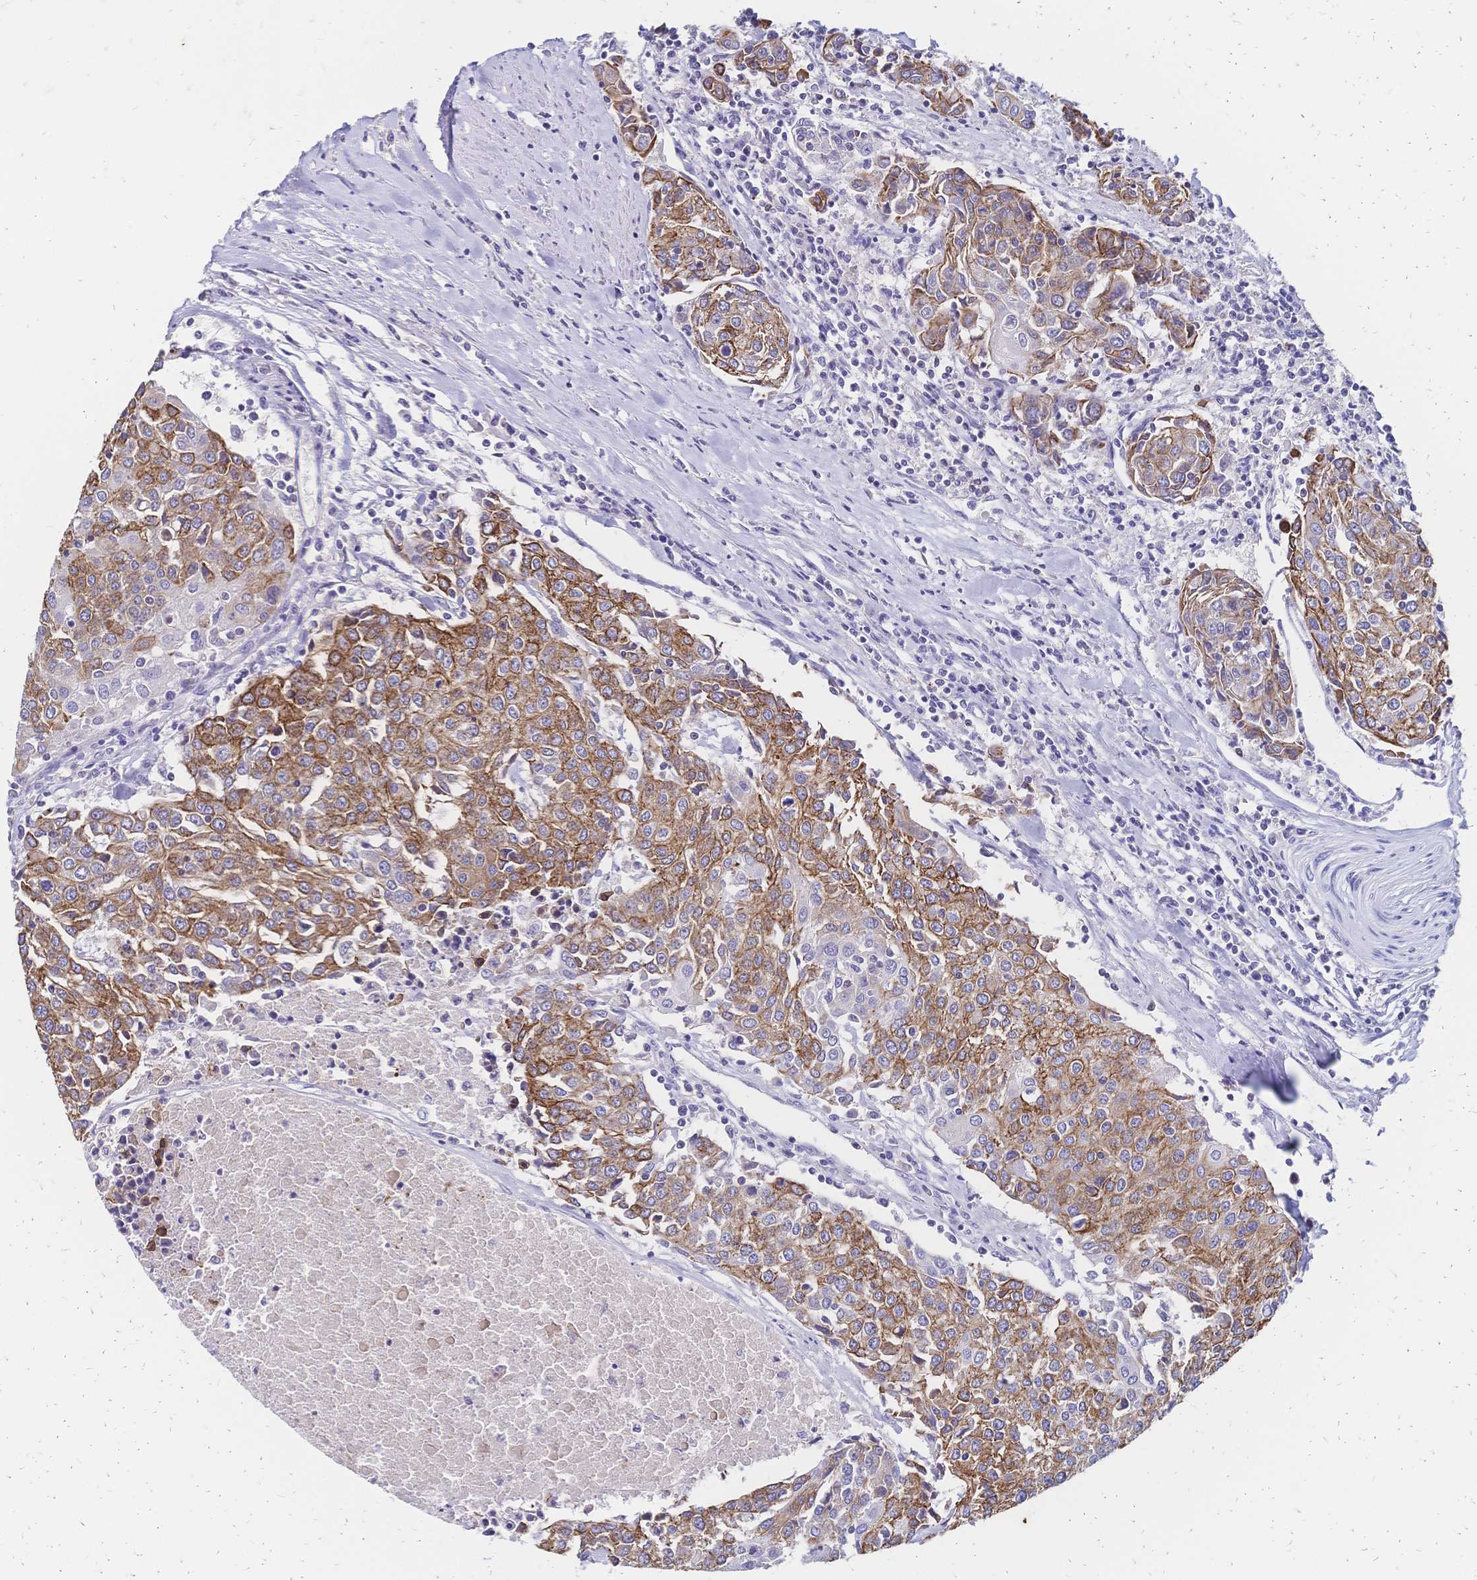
{"staining": {"intensity": "moderate", "quantity": ">75%", "location": "cytoplasmic/membranous"}, "tissue": "urothelial cancer", "cell_type": "Tumor cells", "image_type": "cancer", "snomed": [{"axis": "morphology", "description": "Urothelial carcinoma, High grade"}, {"axis": "topography", "description": "Urinary bladder"}], "caption": "Urothelial cancer stained for a protein shows moderate cytoplasmic/membranous positivity in tumor cells.", "gene": "DTNB", "patient": {"sex": "female", "age": 85}}